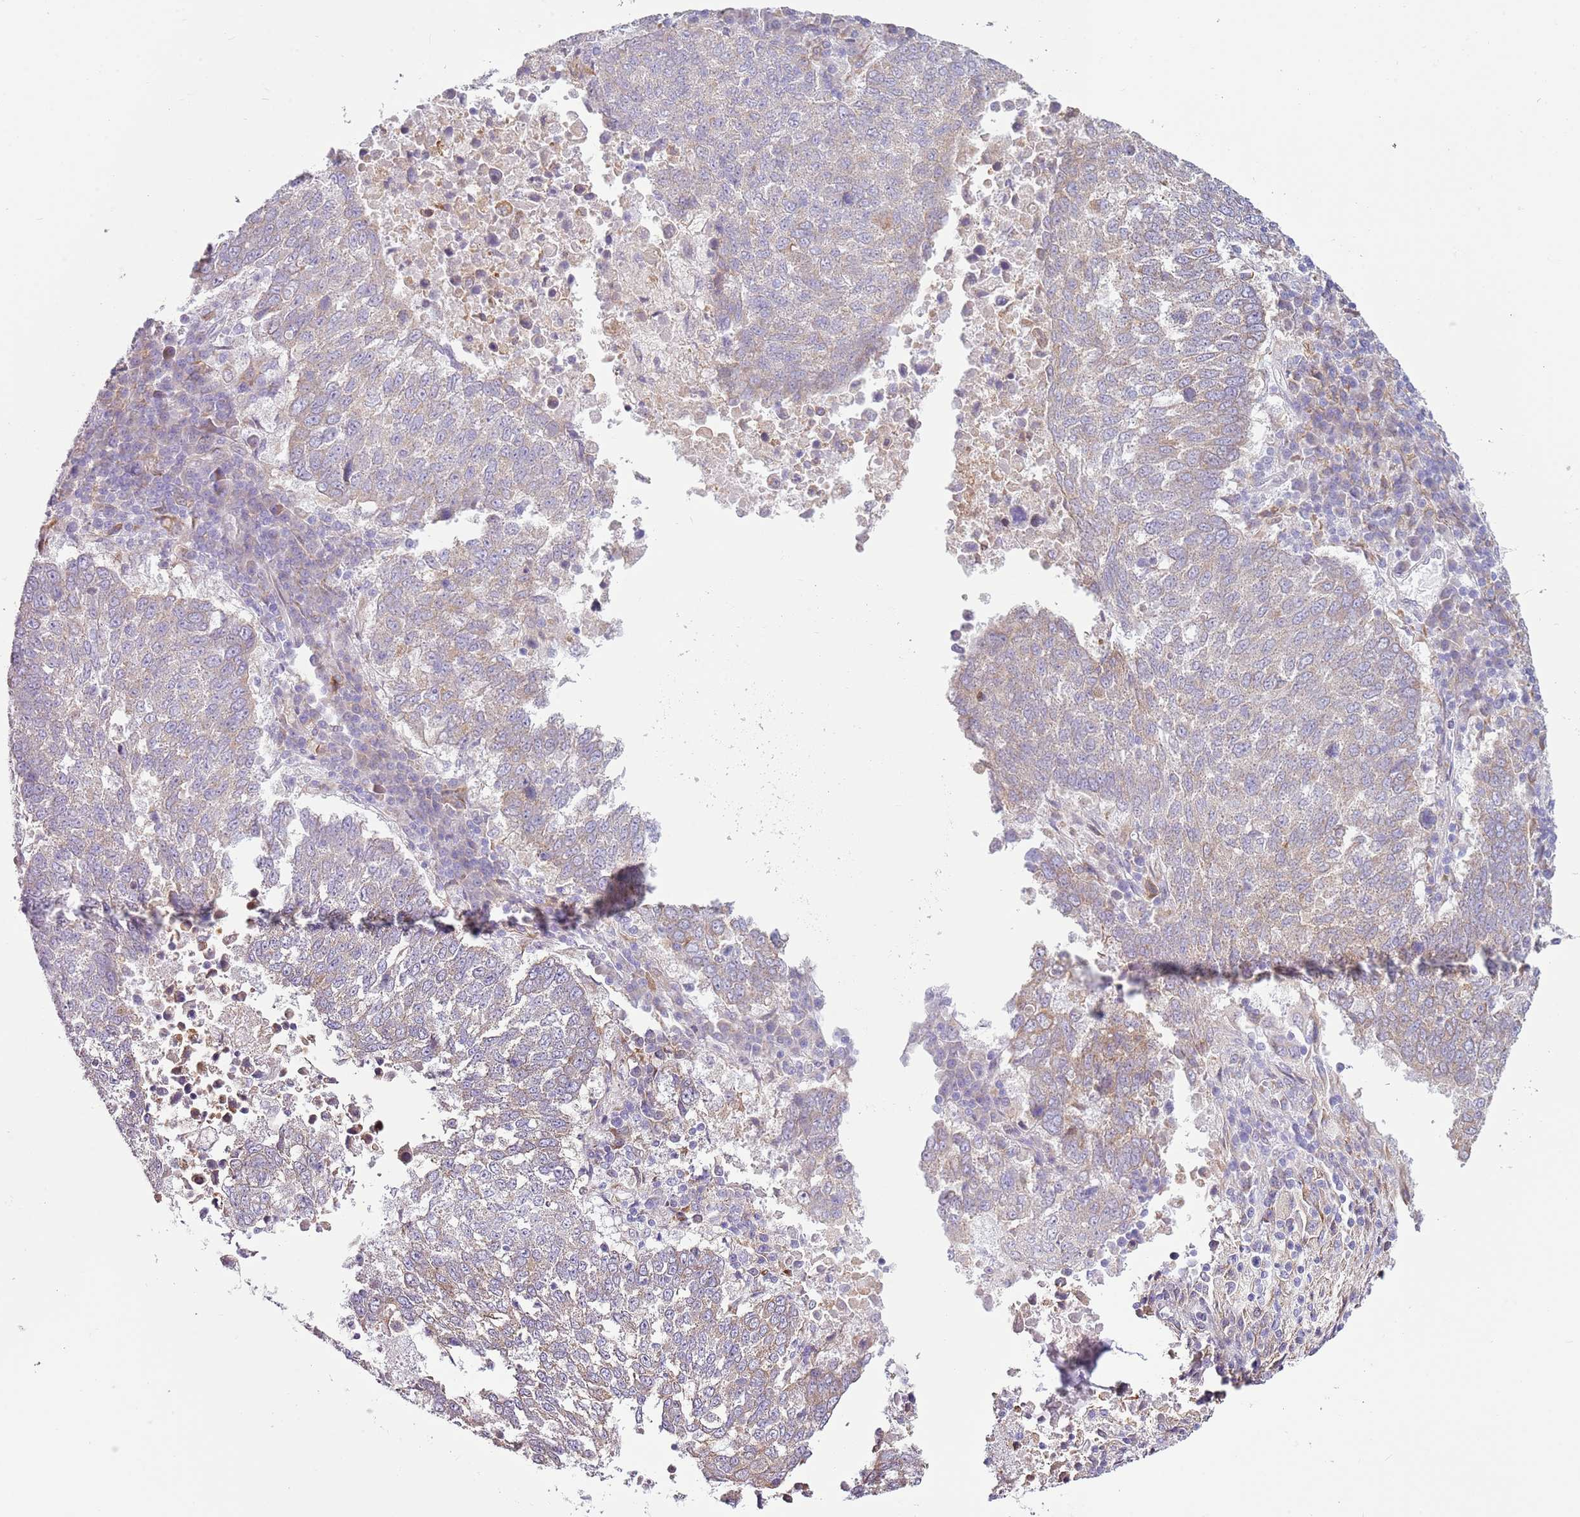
{"staining": {"intensity": "weak", "quantity": "25%-75%", "location": "cytoplasmic/membranous"}, "tissue": "lung cancer", "cell_type": "Tumor cells", "image_type": "cancer", "snomed": [{"axis": "morphology", "description": "Squamous cell carcinoma, NOS"}, {"axis": "topography", "description": "Lung"}], "caption": "IHC image of neoplastic tissue: human lung cancer (squamous cell carcinoma) stained using immunohistochemistry exhibits low levels of weak protein expression localized specifically in the cytoplasmic/membranous of tumor cells, appearing as a cytoplasmic/membranous brown color.", "gene": "OAF", "patient": {"sex": "male", "age": 73}}